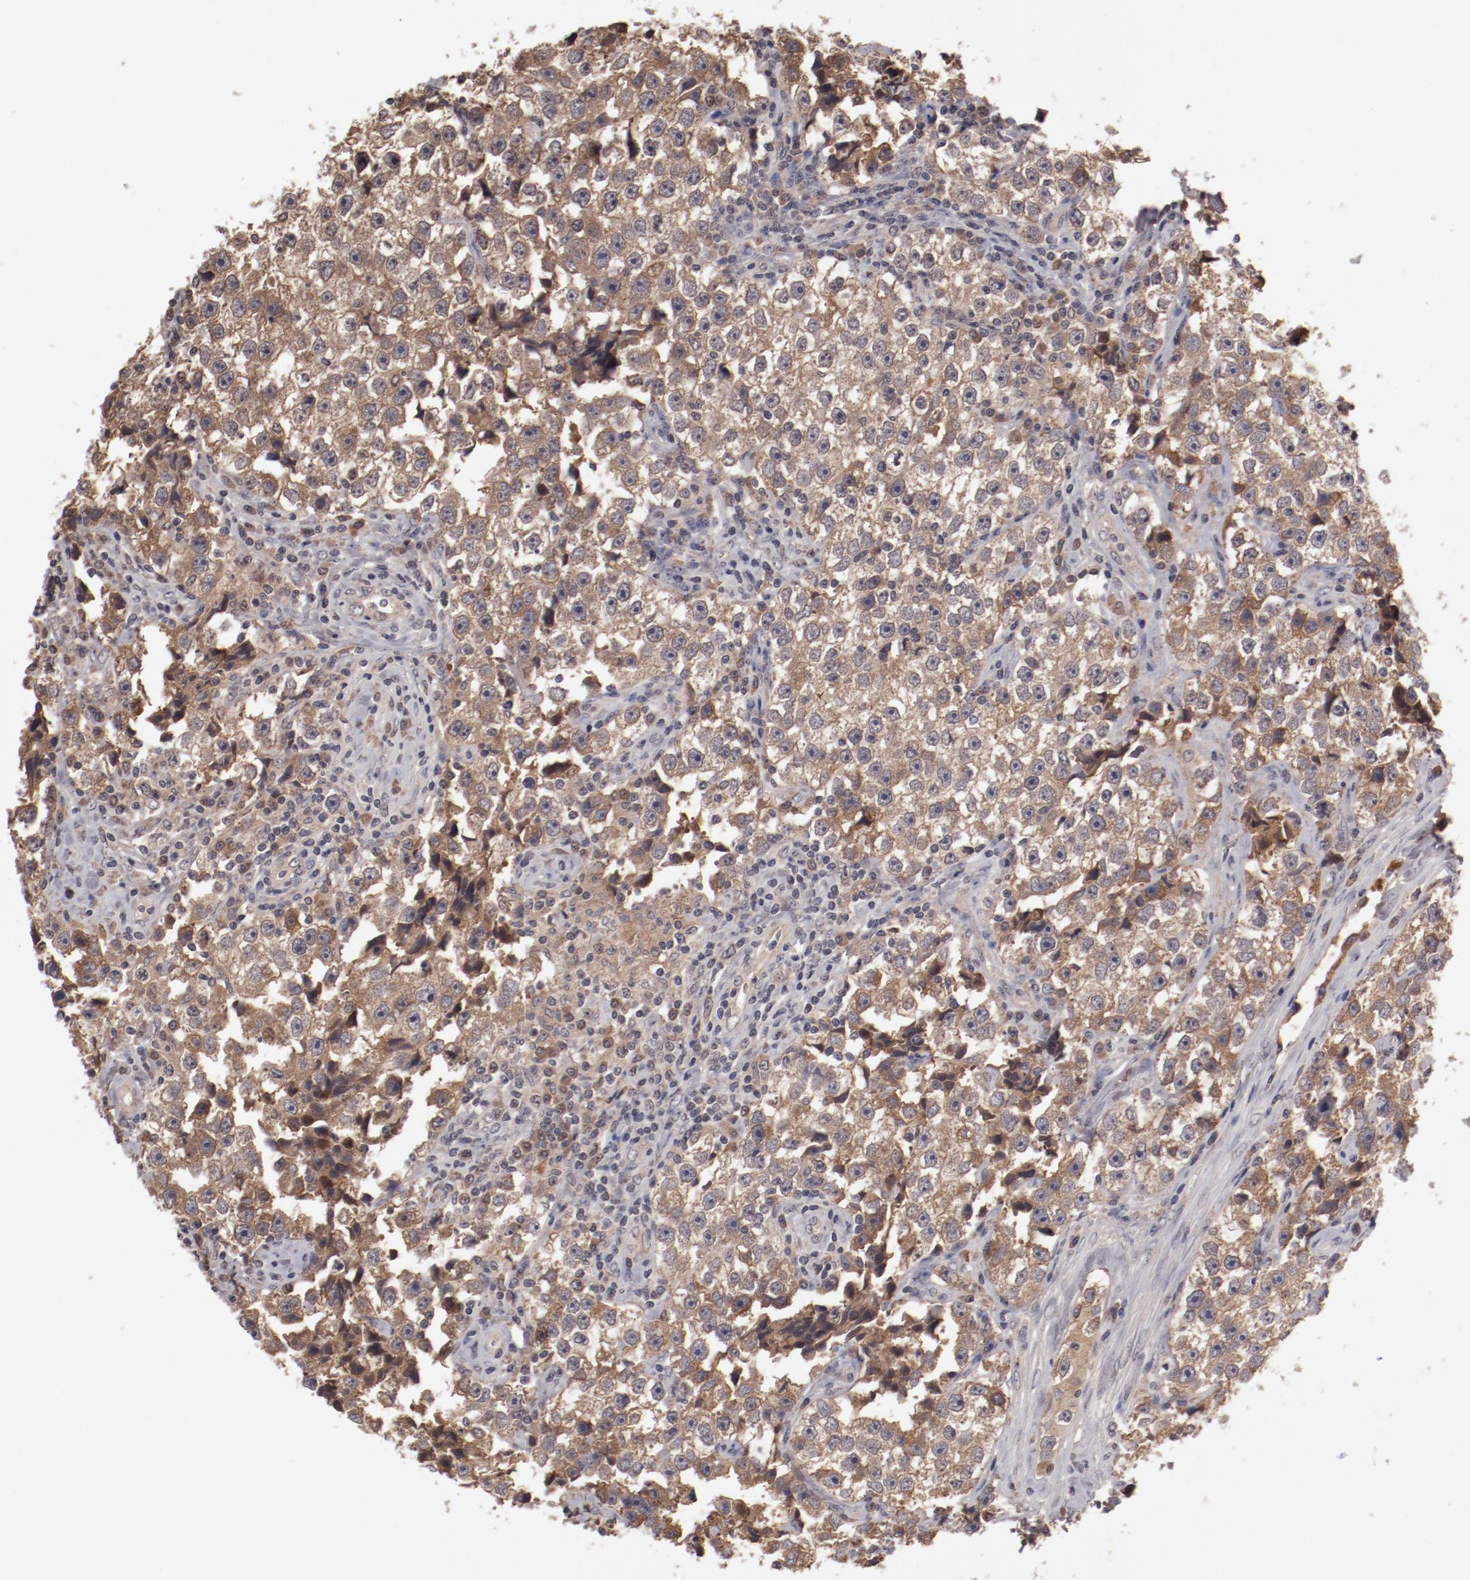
{"staining": {"intensity": "strong", "quantity": ">75%", "location": "cytoplasmic/membranous"}, "tissue": "testis cancer", "cell_type": "Tumor cells", "image_type": "cancer", "snomed": [{"axis": "morphology", "description": "Seminoma, NOS"}, {"axis": "topography", "description": "Testis"}], "caption": "Immunohistochemical staining of human testis cancer reveals high levels of strong cytoplasmic/membranous protein staining in approximately >75% of tumor cells. The staining was performed using DAB to visualize the protein expression in brown, while the nuclei were stained in blue with hematoxylin (Magnification: 20x).", "gene": "CP", "patient": {"sex": "male", "age": 32}}